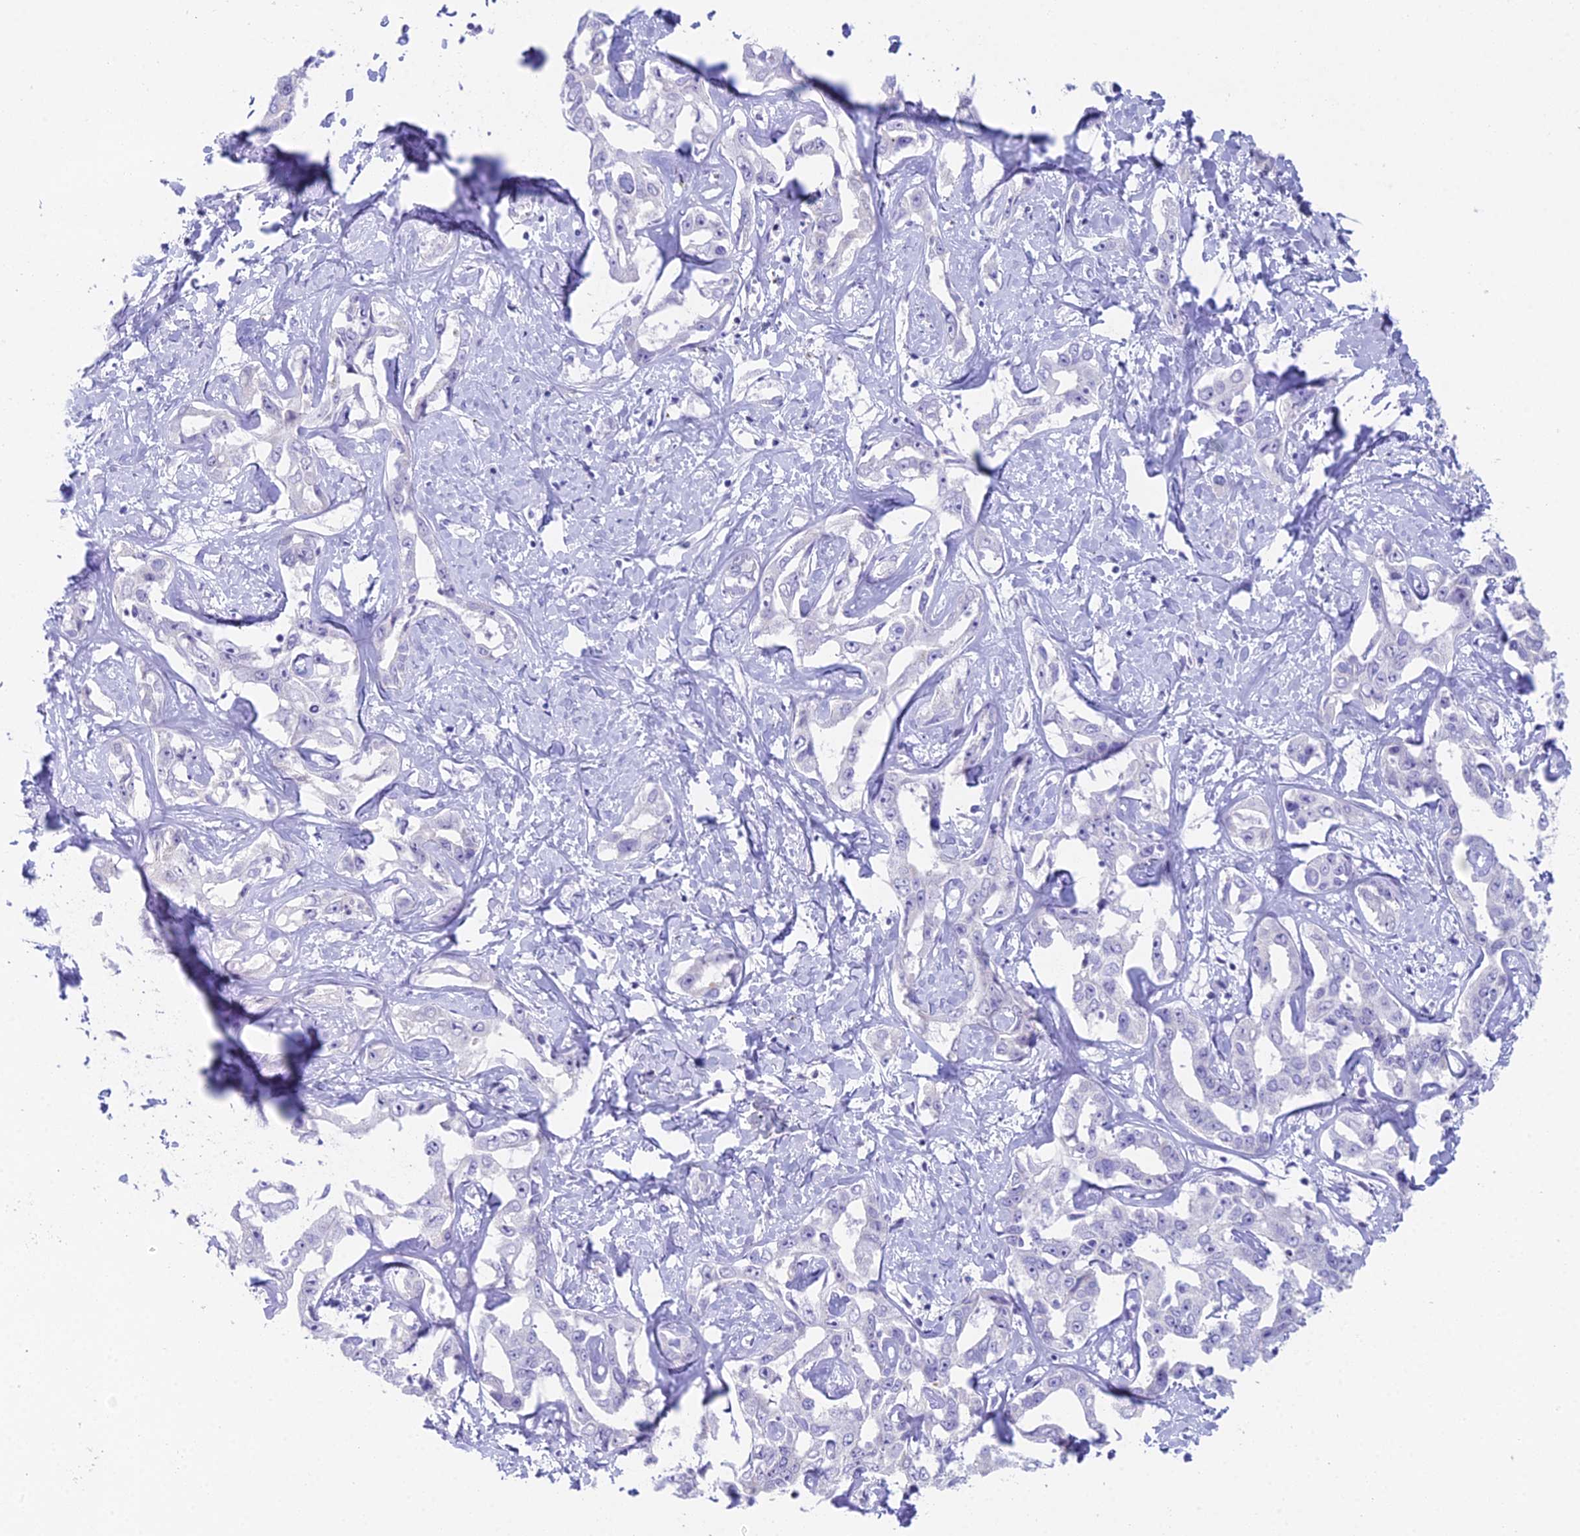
{"staining": {"intensity": "negative", "quantity": "none", "location": "none"}, "tissue": "liver cancer", "cell_type": "Tumor cells", "image_type": "cancer", "snomed": [{"axis": "morphology", "description": "Cholangiocarcinoma"}, {"axis": "topography", "description": "Liver"}], "caption": "Immunohistochemistry (IHC) histopathology image of neoplastic tissue: liver cholangiocarcinoma stained with DAB (3,3'-diaminobenzidine) exhibits no significant protein staining in tumor cells.", "gene": "CC2D2A", "patient": {"sex": "male", "age": 59}}